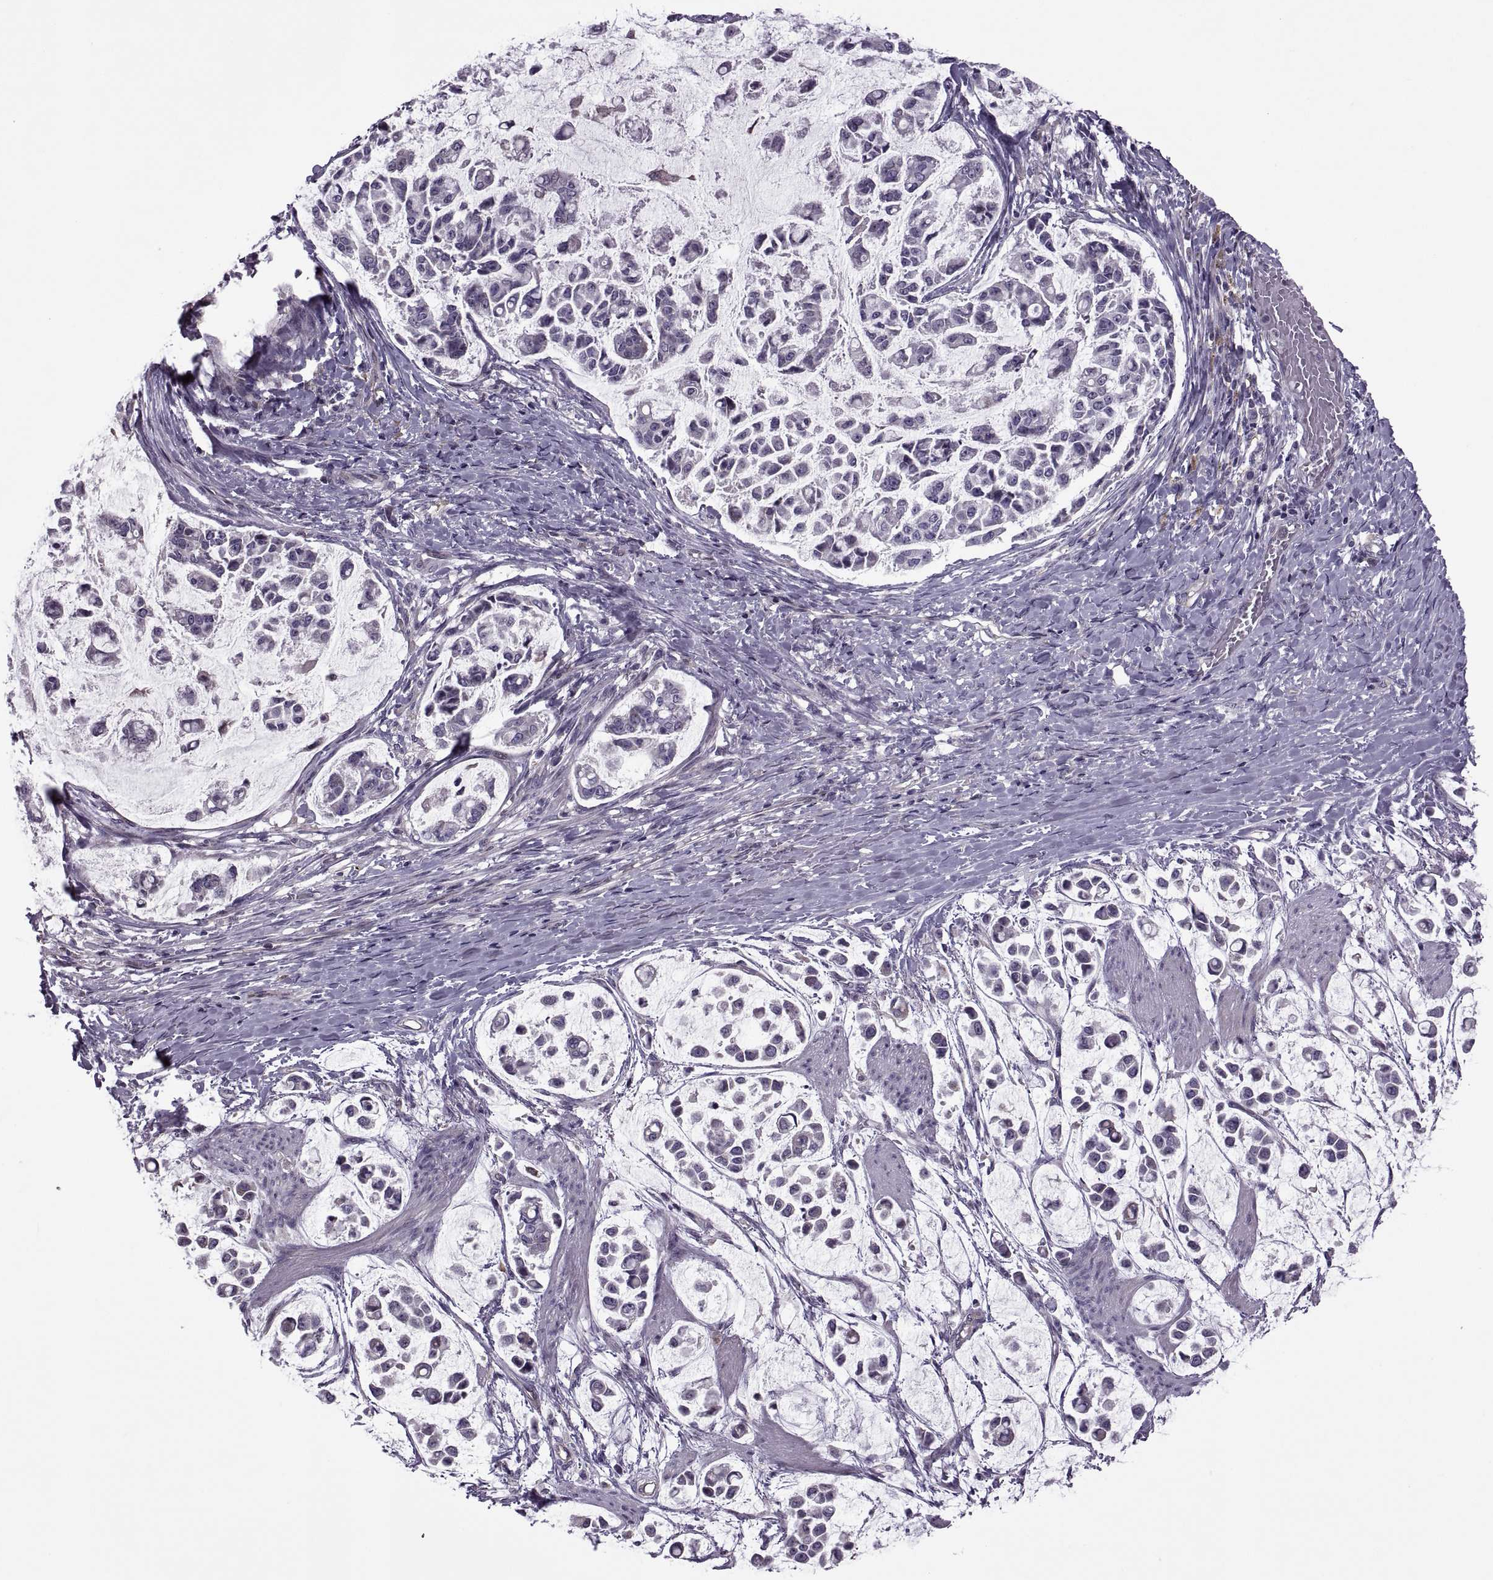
{"staining": {"intensity": "negative", "quantity": "none", "location": "none"}, "tissue": "stomach cancer", "cell_type": "Tumor cells", "image_type": "cancer", "snomed": [{"axis": "morphology", "description": "Adenocarcinoma, NOS"}, {"axis": "topography", "description": "Stomach"}], "caption": "Tumor cells are negative for brown protein staining in stomach cancer (adenocarcinoma).", "gene": "ODF3", "patient": {"sex": "male", "age": 82}}